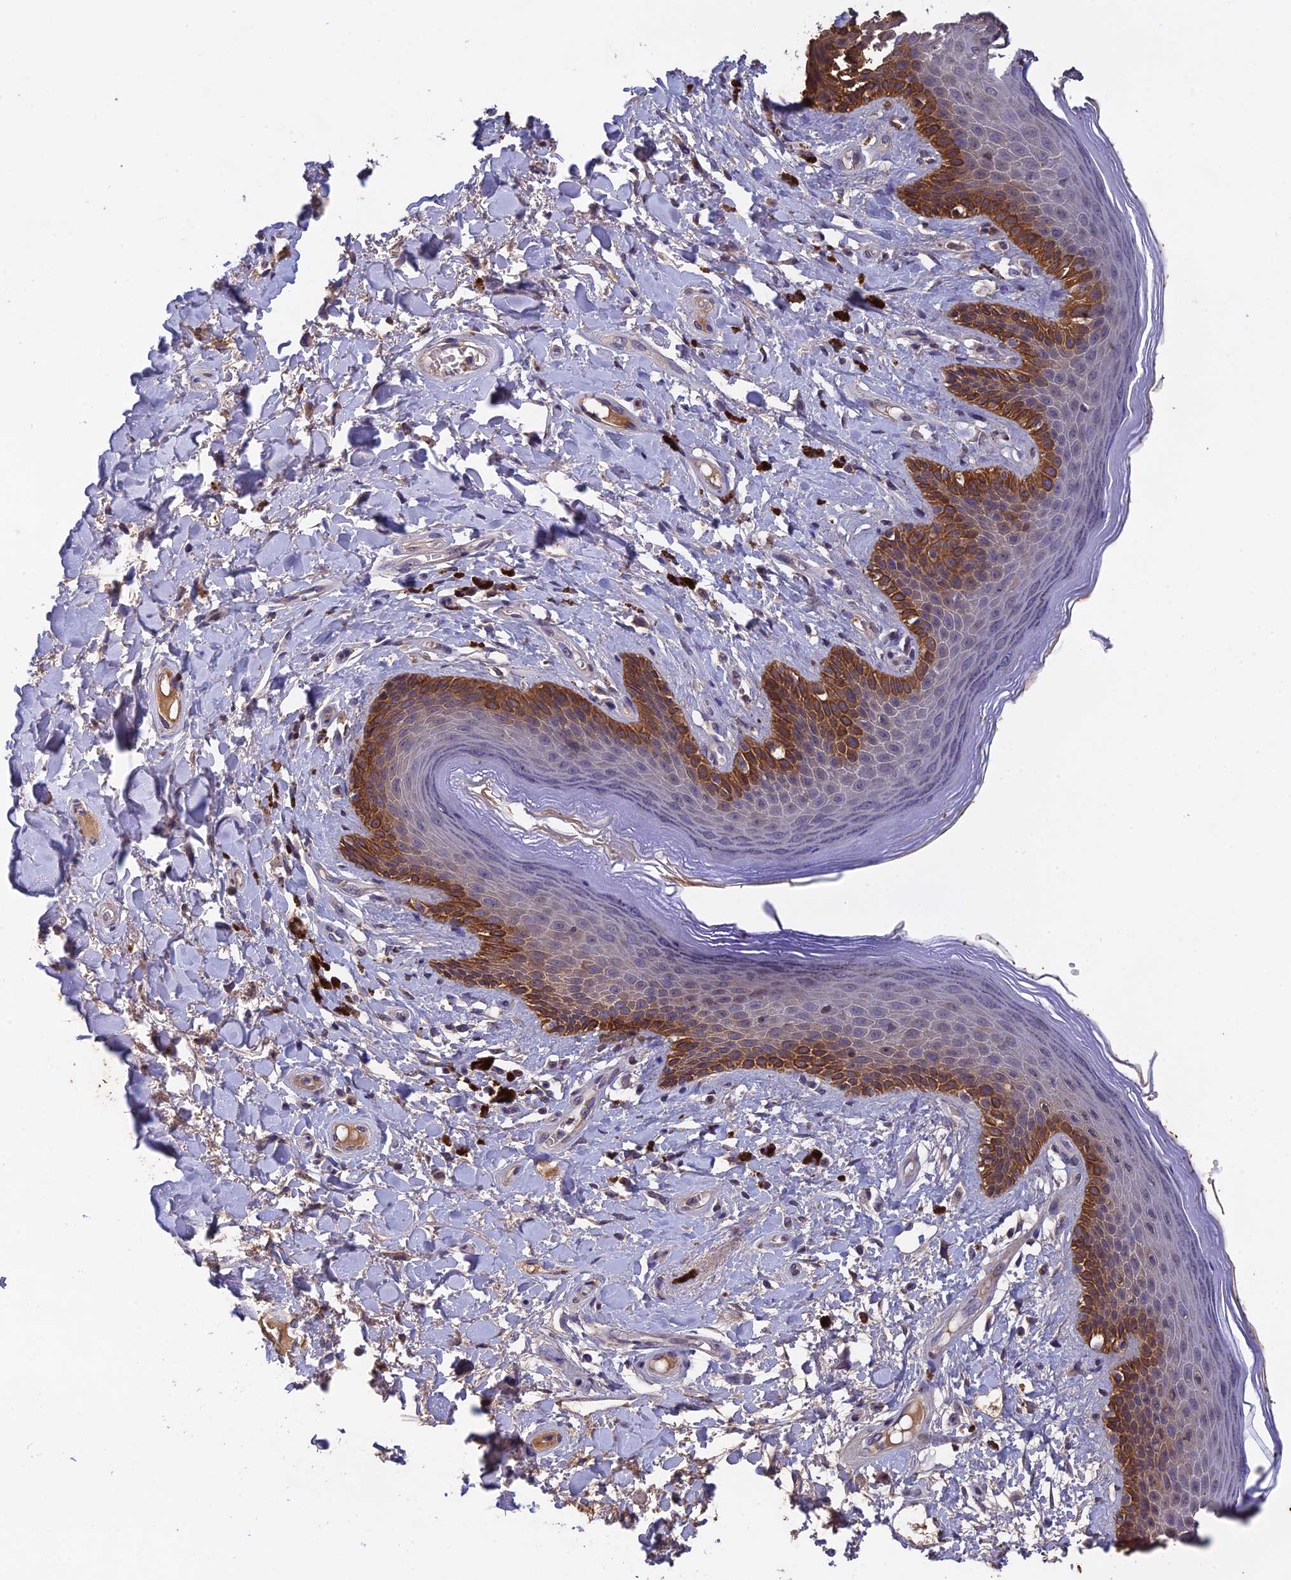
{"staining": {"intensity": "moderate", "quantity": "<25%", "location": "cytoplasmic/membranous"}, "tissue": "skin", "cell_type": "Epidermal cells", "image_type": "normal", "snomed": [{"axis": "morphology", "description": "Normal tissue, NOS"}, {"axis": "topography", "description": "Anal"}], "caption": "The photomicrograph reveals staining of benign skin, revealing moderate cytoplasmic/membranous protein positivity (brown color) within epidermal cells. Immunohistochemistry (ihc) stains the protein of interest in brown and the nuclei are stained blue.", "gene": "SLC39A13", "patient": {"sex": "female", "age": 78}}